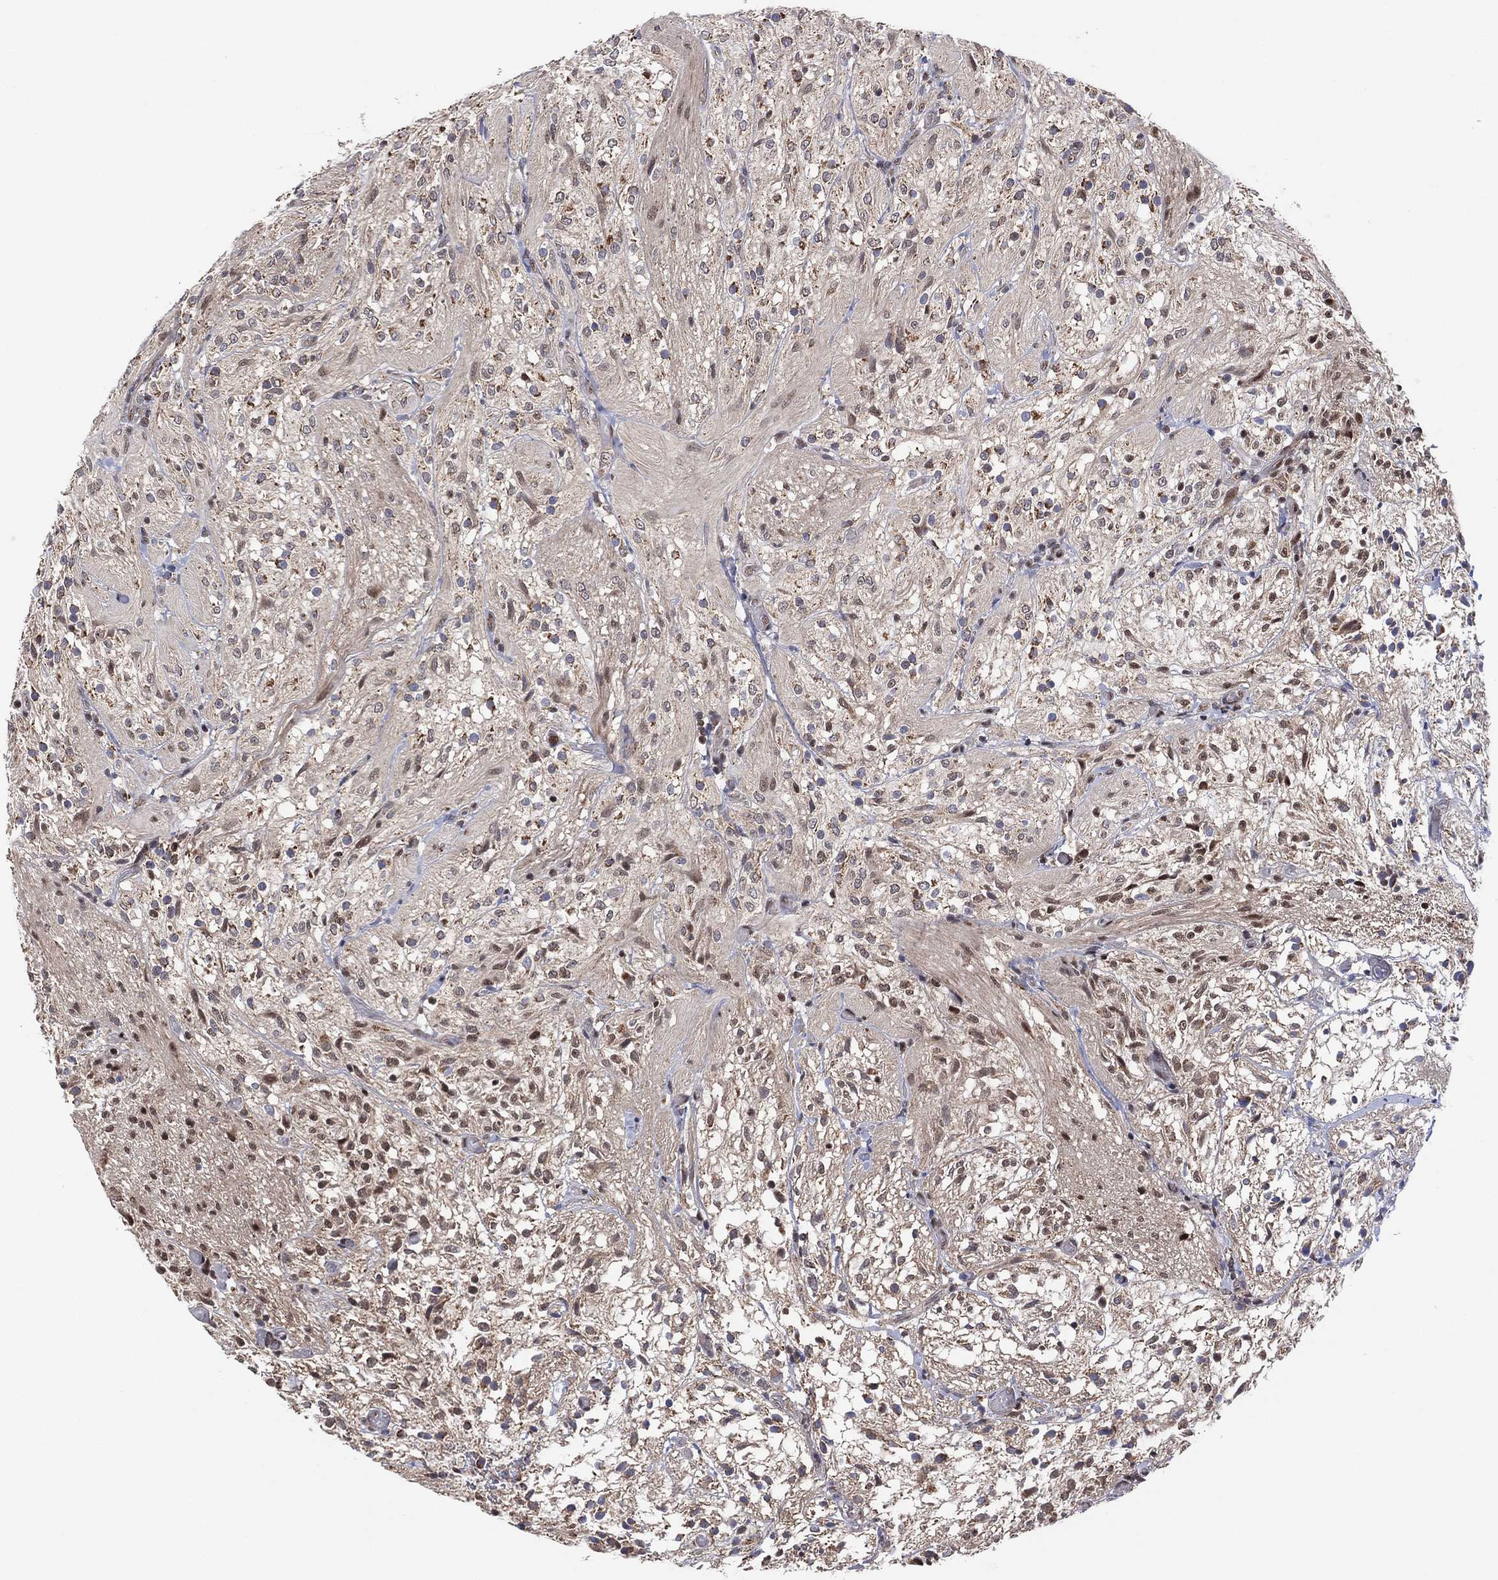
{"staining": {"intensity": "weak", "quantity": "<25%", "location": "nuclear"}, "tissue": "glioma", "cell_type": "Tumor cells", "image_type": "cancer", "snomed": [{"axis": "morphology", "description": "Glioma, malignant, Low grade"}, {"axis": "topography", "description": "Brain"}], "caption": "The photomicrograph reveals no significant positivity in tumor cells of glioma. (Brightfield microscopy of DAB (3,3'-diaminobenzidine) immunohistochemistry (IHC) at high magnification).", "gene": "PIDD1", "patient": {"sex": "male", "age": 3}}